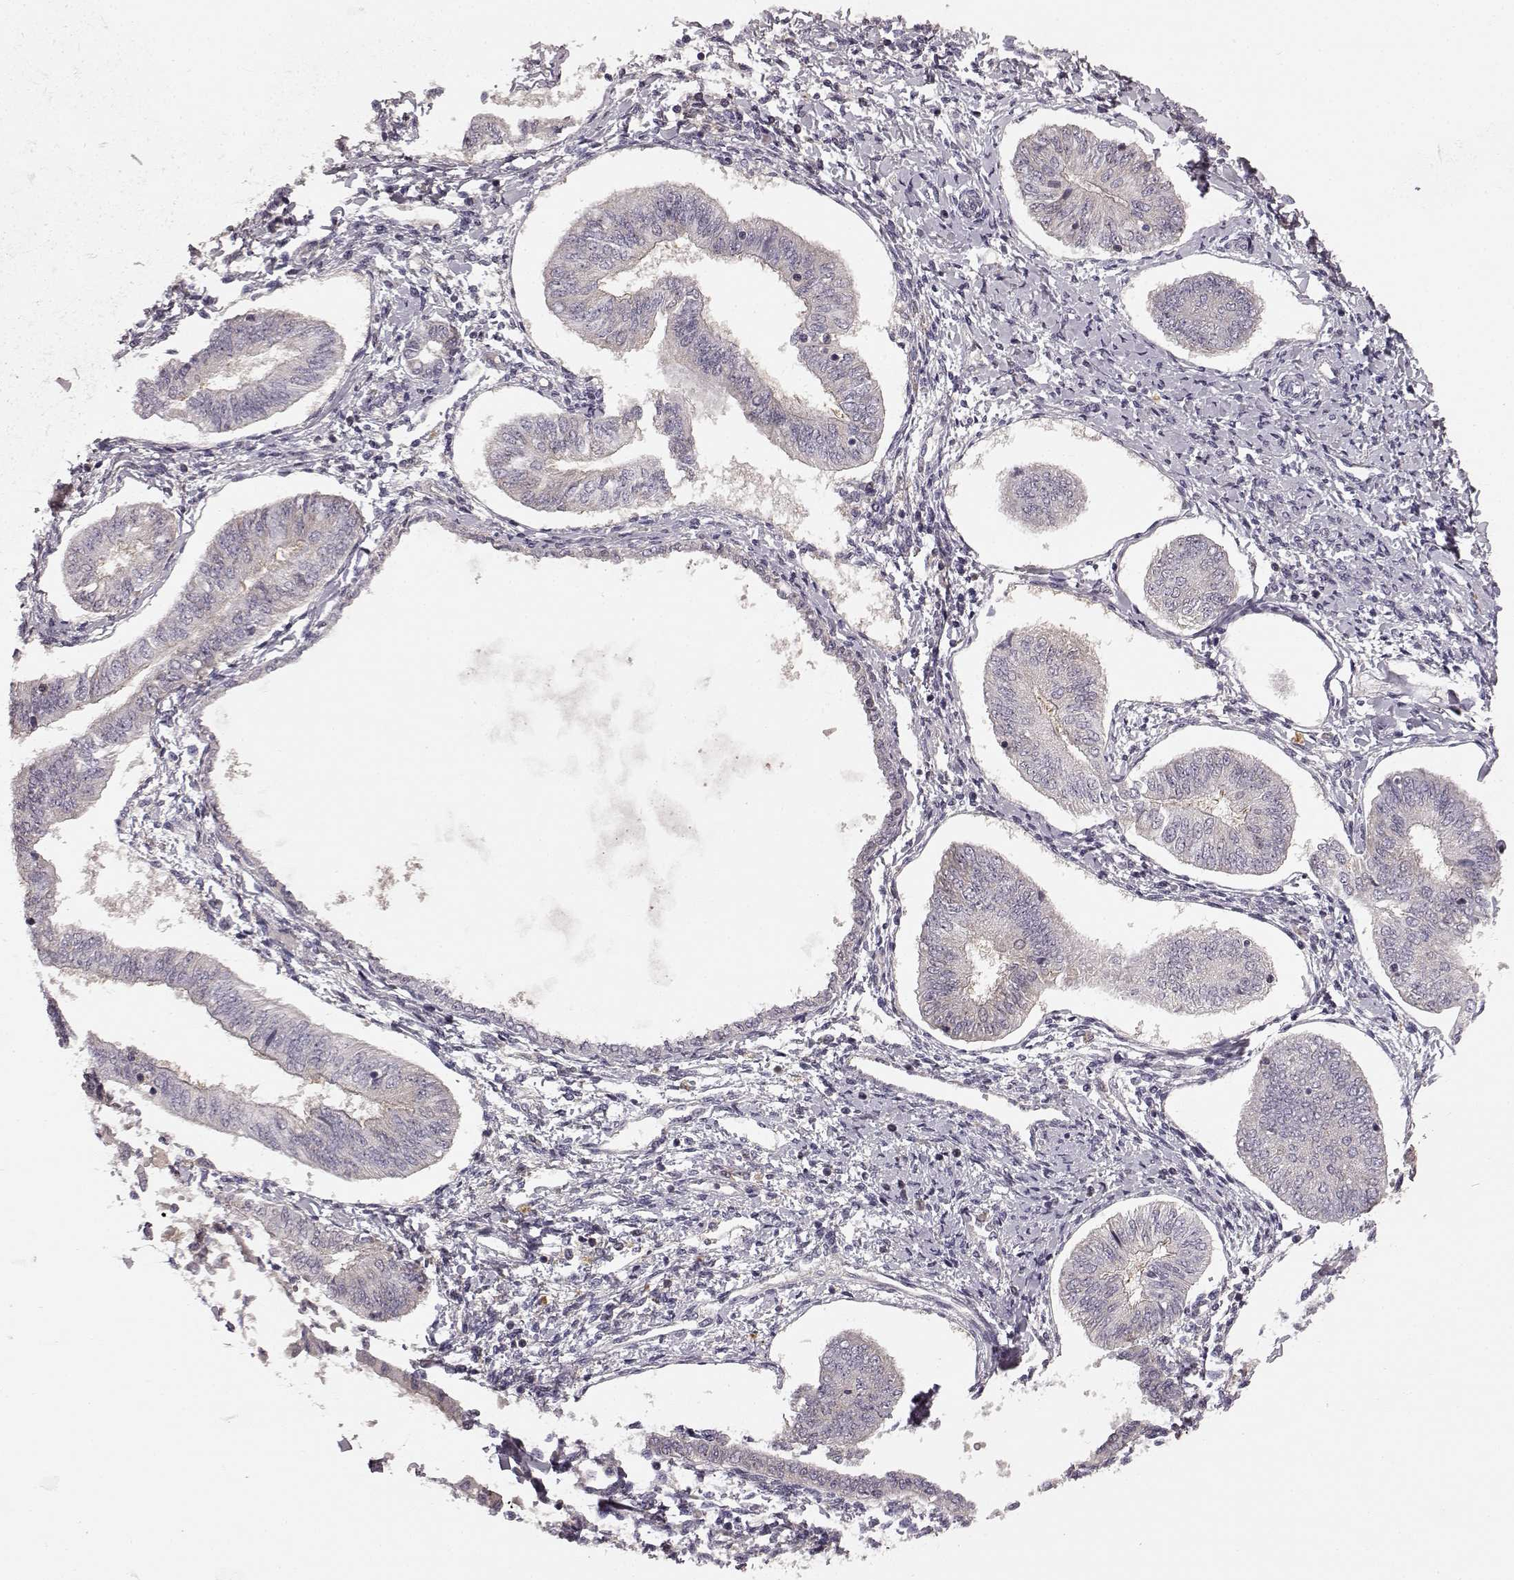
{"staining": {"intensity": "negative", "quantity": "none", "location": "none"}, "tissue": "endometrial cancer", "cell_type": "Tumor cells", "image_type": "cancer", "snomed": [{"axis": "morphology", "description": "Adenocarcinoma, NOS"}, {"axis": "topography", "description": "Endometrium"}], "caption": "IHC micrograph of neoplastic tissue: human endometrial adenocarcinoma stained with DAB (3,3'-diaminobenzidine) reveals no significant protein positivity in tumor cells. Brightfield microscopy of immunohistochemistry (IHC) stained with DAB (3,3'-diaminobenzidine) (brown) and hematoxylin (blue), captured at high magnification.", "gene": "SLC22A18", "patient": {"sex": "female", "age": 58}}